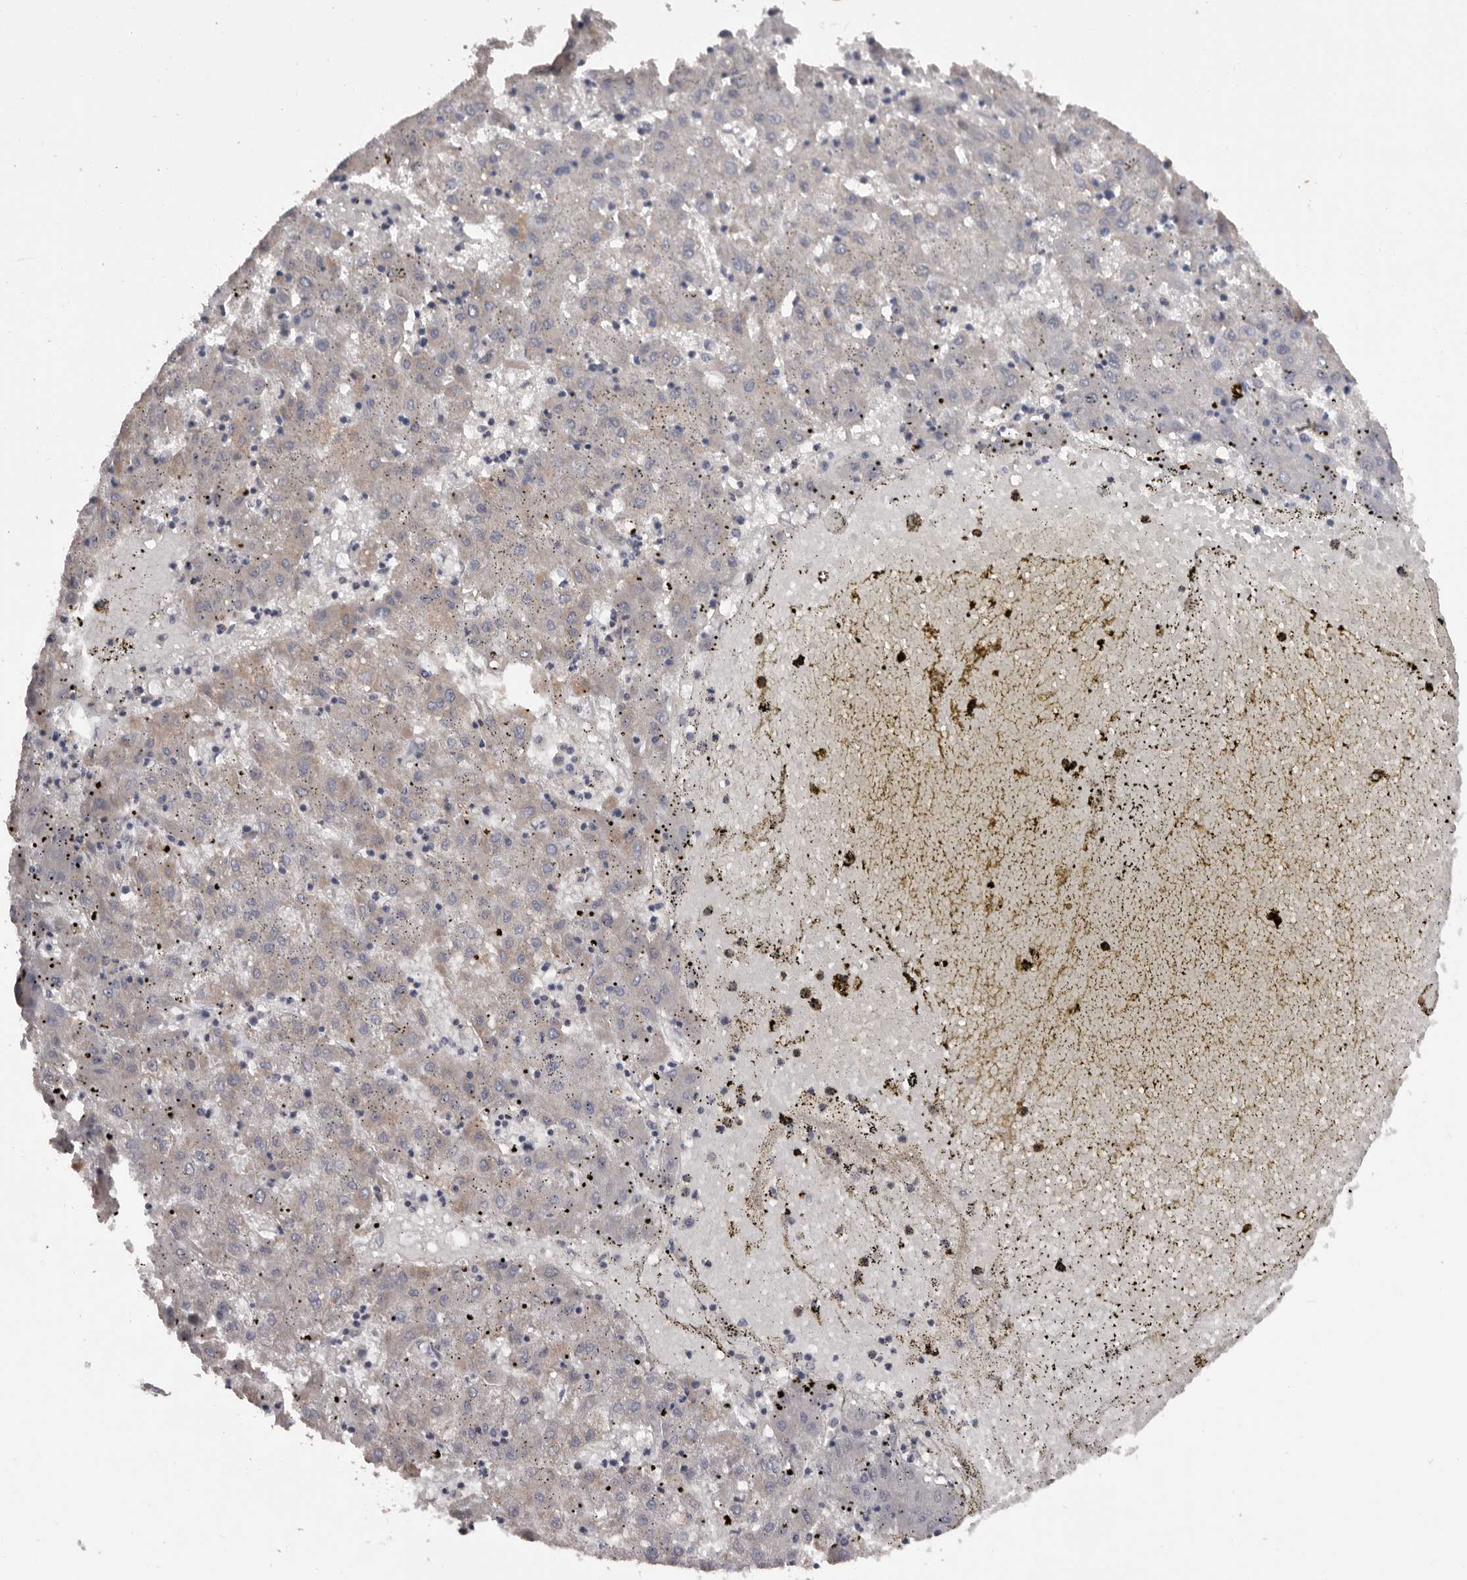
{"staining": {"intensity": "weak", "quantity": "<25%", "location": "cytoplasmic/membranous"}, "tissue": "liver cancer", "cell_type": "Tumor cells", "image_type": "cancer", "snomed": [{"axis": "morphology", "description": "Carcinoma, Hepatocellular, NOS"}, {"axis": "topography", "description": "Liver"}], "caption": "This is an immunohistochemistry (IHC) micrograph of liver hepatocellular carcinoma. There is no staining in tumor cells.", "gene": "ADAMTS2", "patient": {"sex": "male", "age": 72}}